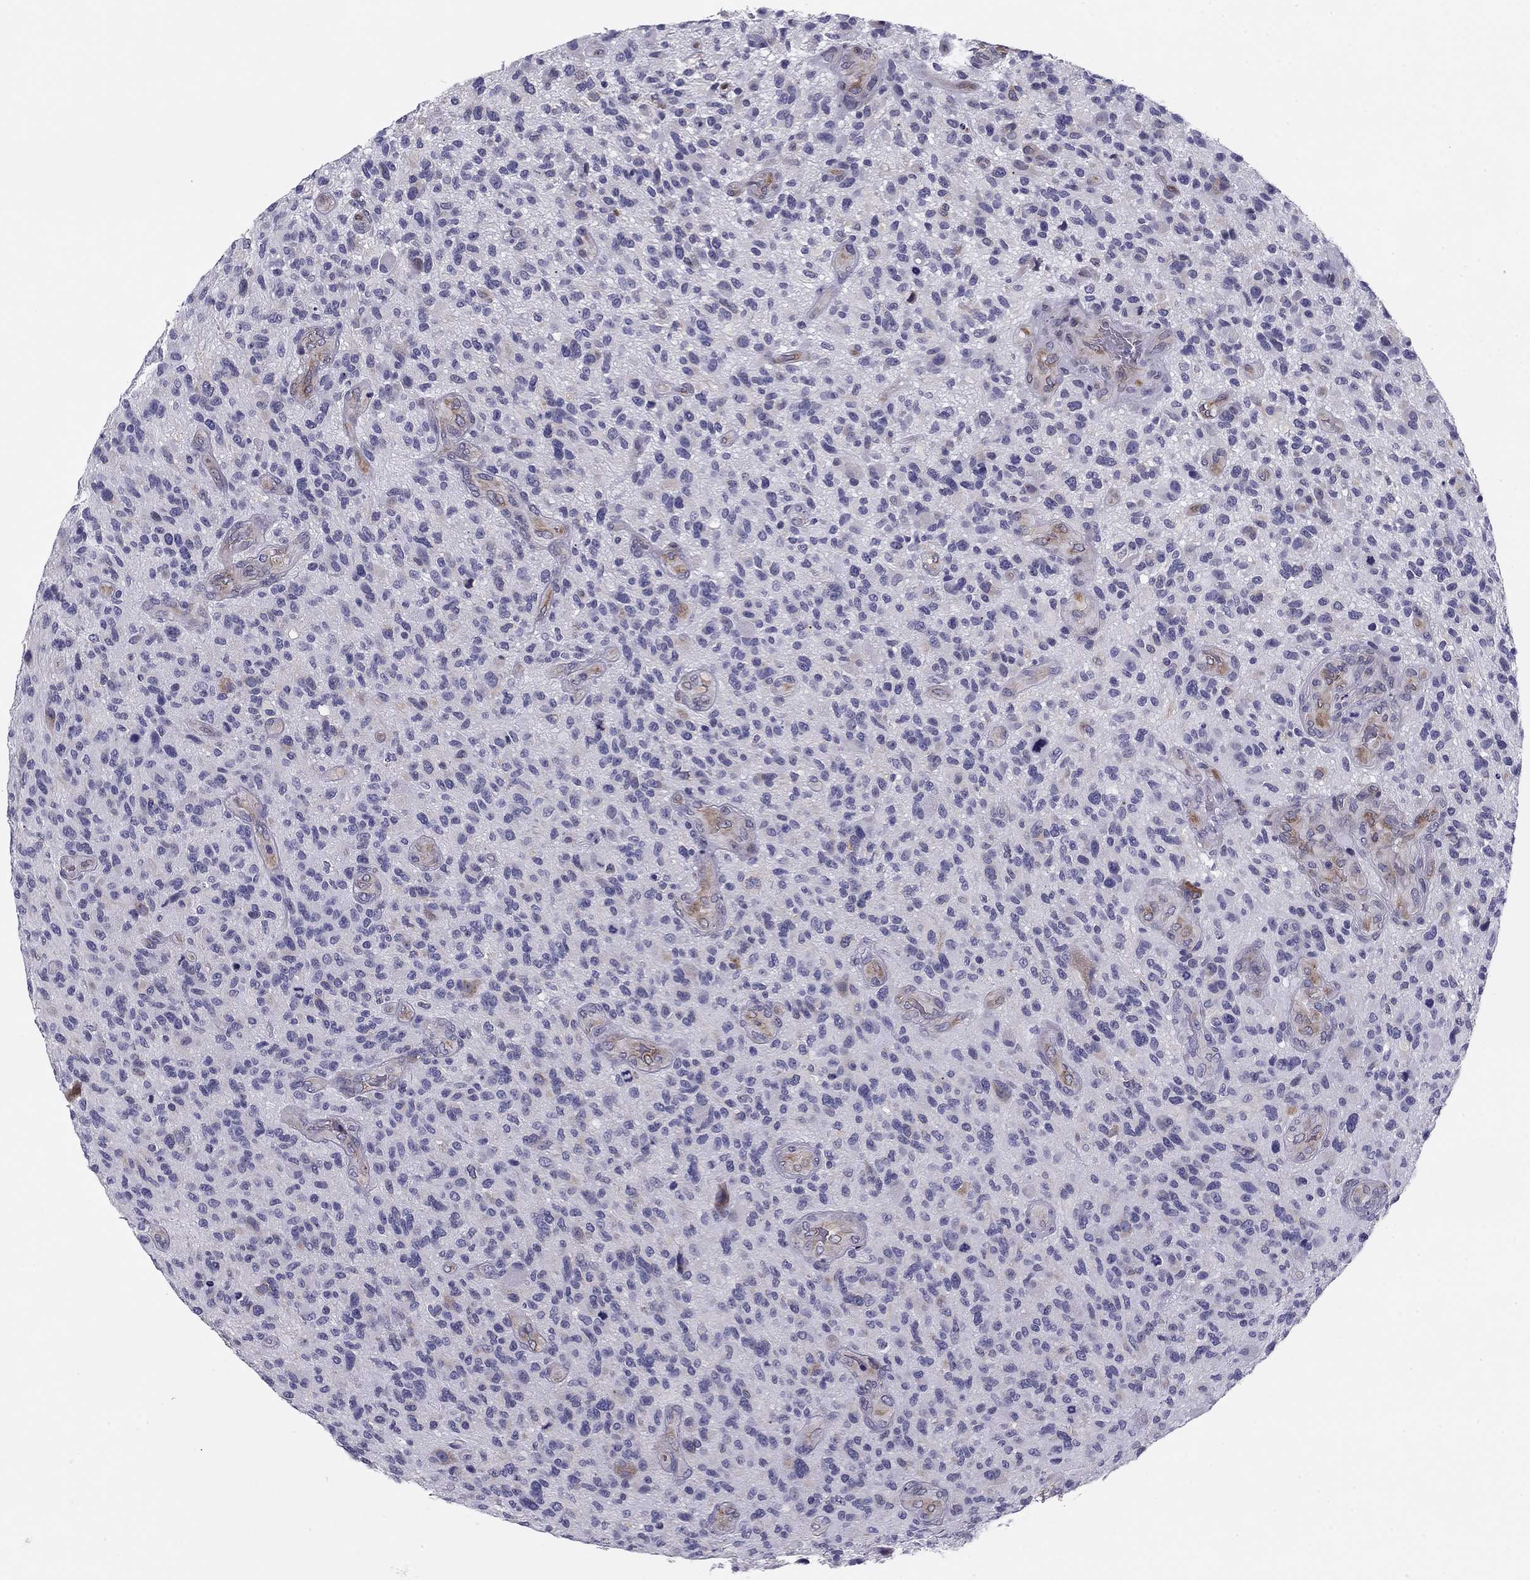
{"staining": {"intensity": "negative", "quantity": "none", "location": "none"}, "tissue": "glioma", "cell_type": "Tumor cells", "image_type": "cancer", "snomed": [{"axis": "morphology", "description": "Glioma, malignant, High grade"}, {"axis": "topography", "description": "Brain"}], "caption": "Protein analysis of high-grade glioma (malignant) reveals no significant expression in tumor cells.", "gene": "TMED3", "patient": {"sex": "male", "age": 47}}